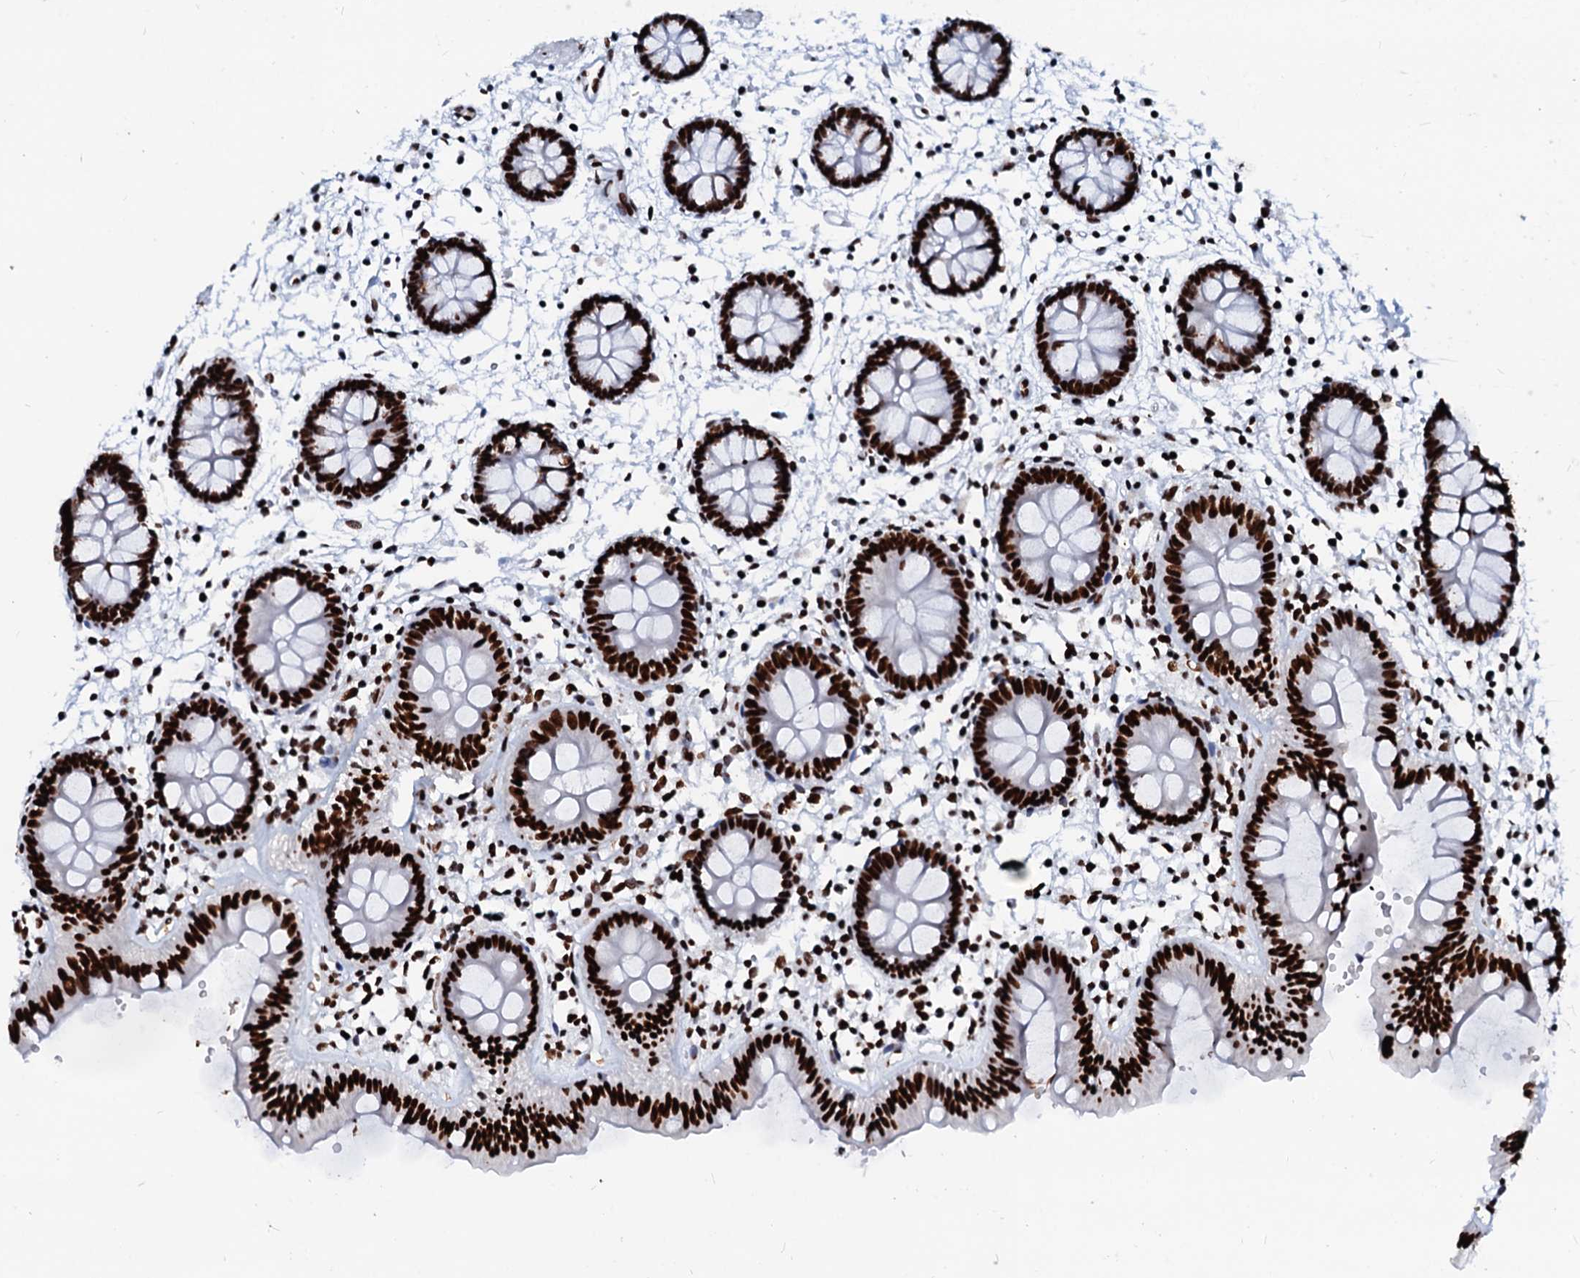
{"staining": {"intensity": "strong", "quantity": ">75%", "location": "nuclear"}, "tissue": "colon", "cell_type": "Glandular cells", "image_type": "normal", "snomed": [{"axis": "morphology", "description": "Normal tissue, NOS"}, {"axis": "topography", "description": "Colon"}], "caption": "DAB (3,3'-diaminobenzidine) immunohistochemical staining of unremarkable human colon shows strong nuclear protein expression in approximately >75% of glandular cells. (DAB IHC with brightfield microscopy, high magnification).", "gene": "RALY", "patient": {"sex": "male", "age": 56}}